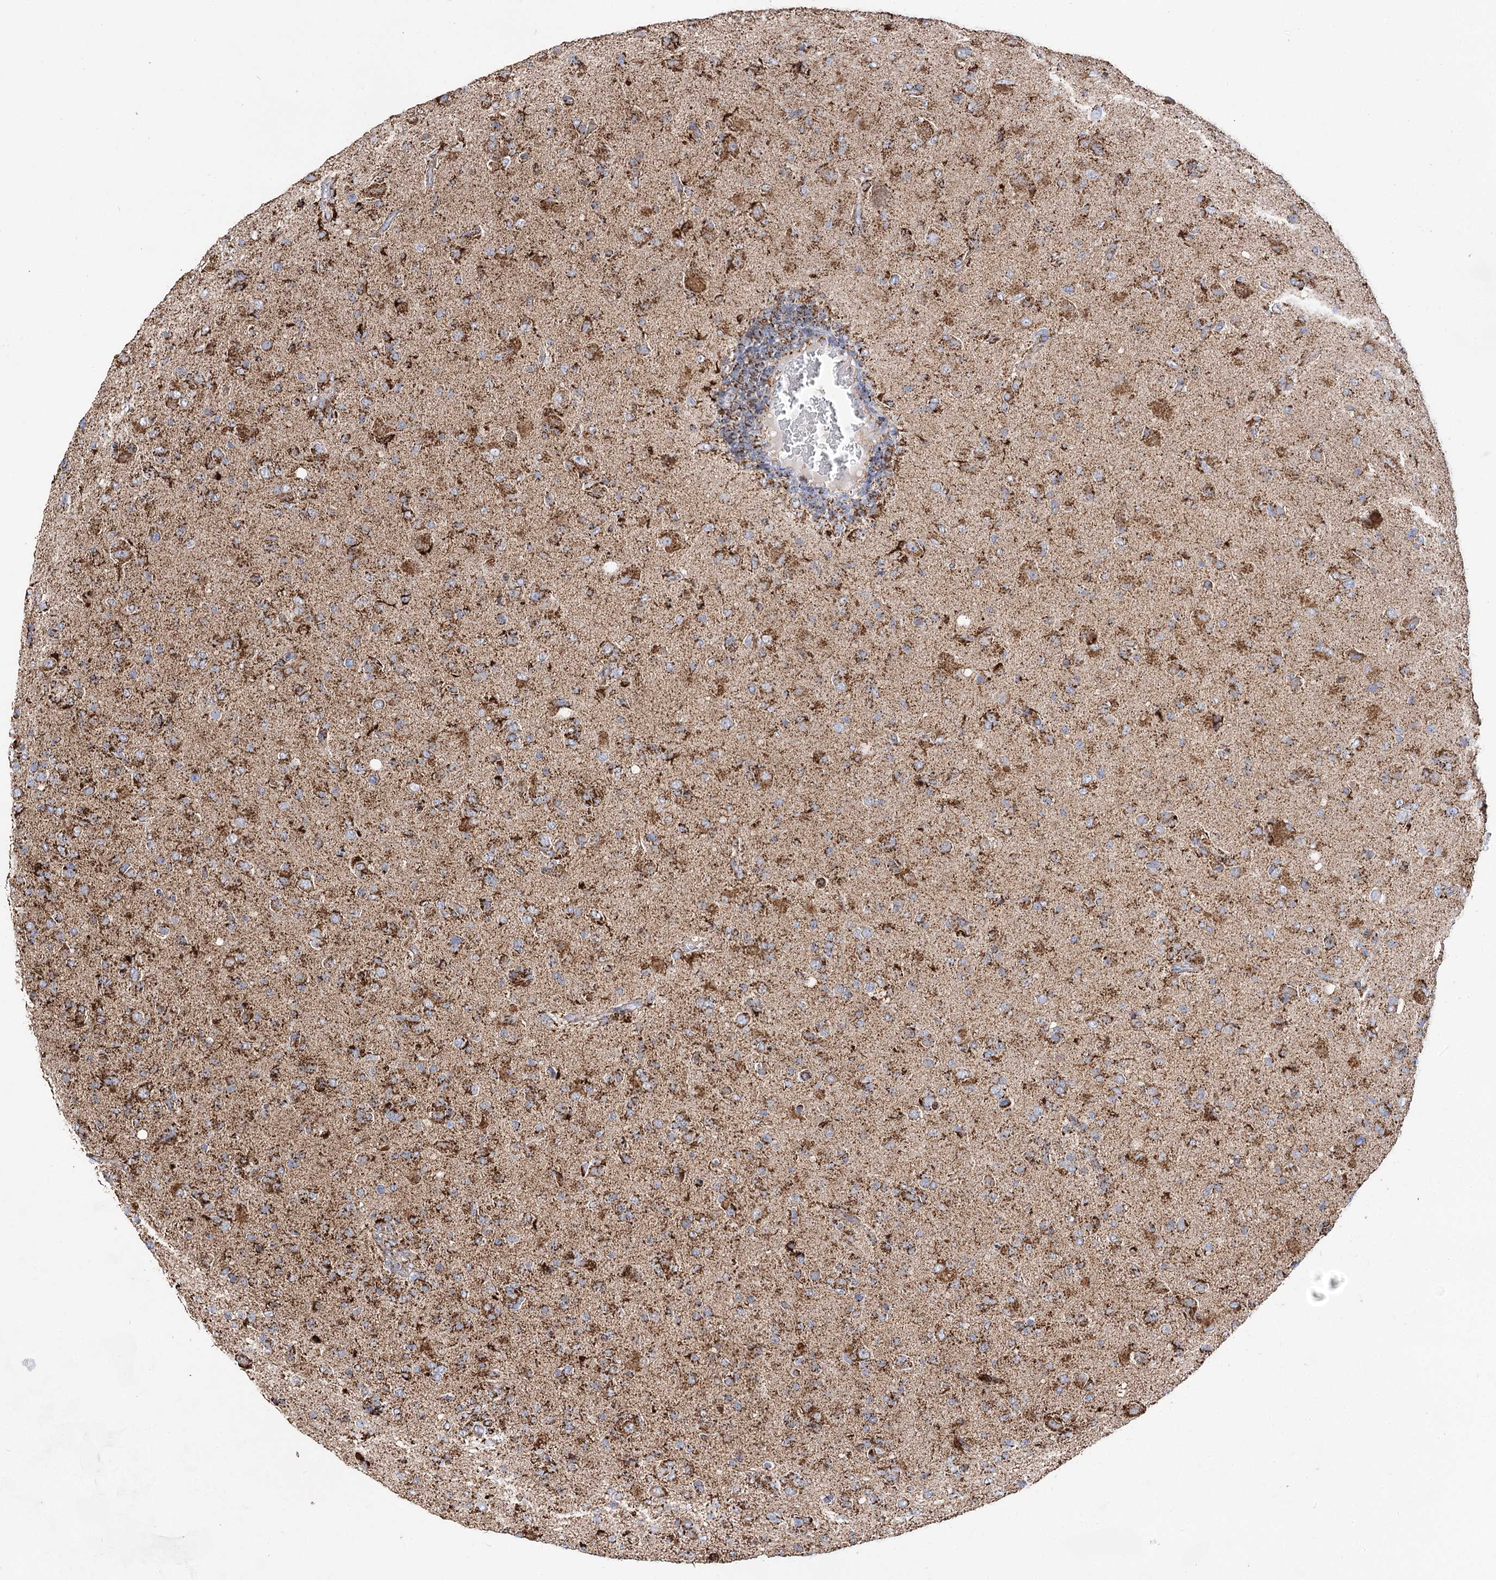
{"staining": {"intensity": "strong", "quantity": ">75%", "location": "cytoplasmic/membranous"}, "tissue": "glioma", "cell_type": "Tumor cells", "image_type": "cancer", "snomed": [{"axis": "morphology", "description": "Glioma, malignant, High grade"}, {"axis": "topography", "description": "Brain"}], "caption": "About >75% of tumor cells in glioma display strong cytoplasmic/membranous protein expression as visualized by brown immunohistochemical staining.", "gene": "NADK2", "patient": {"sex": "female", "age": 57}}